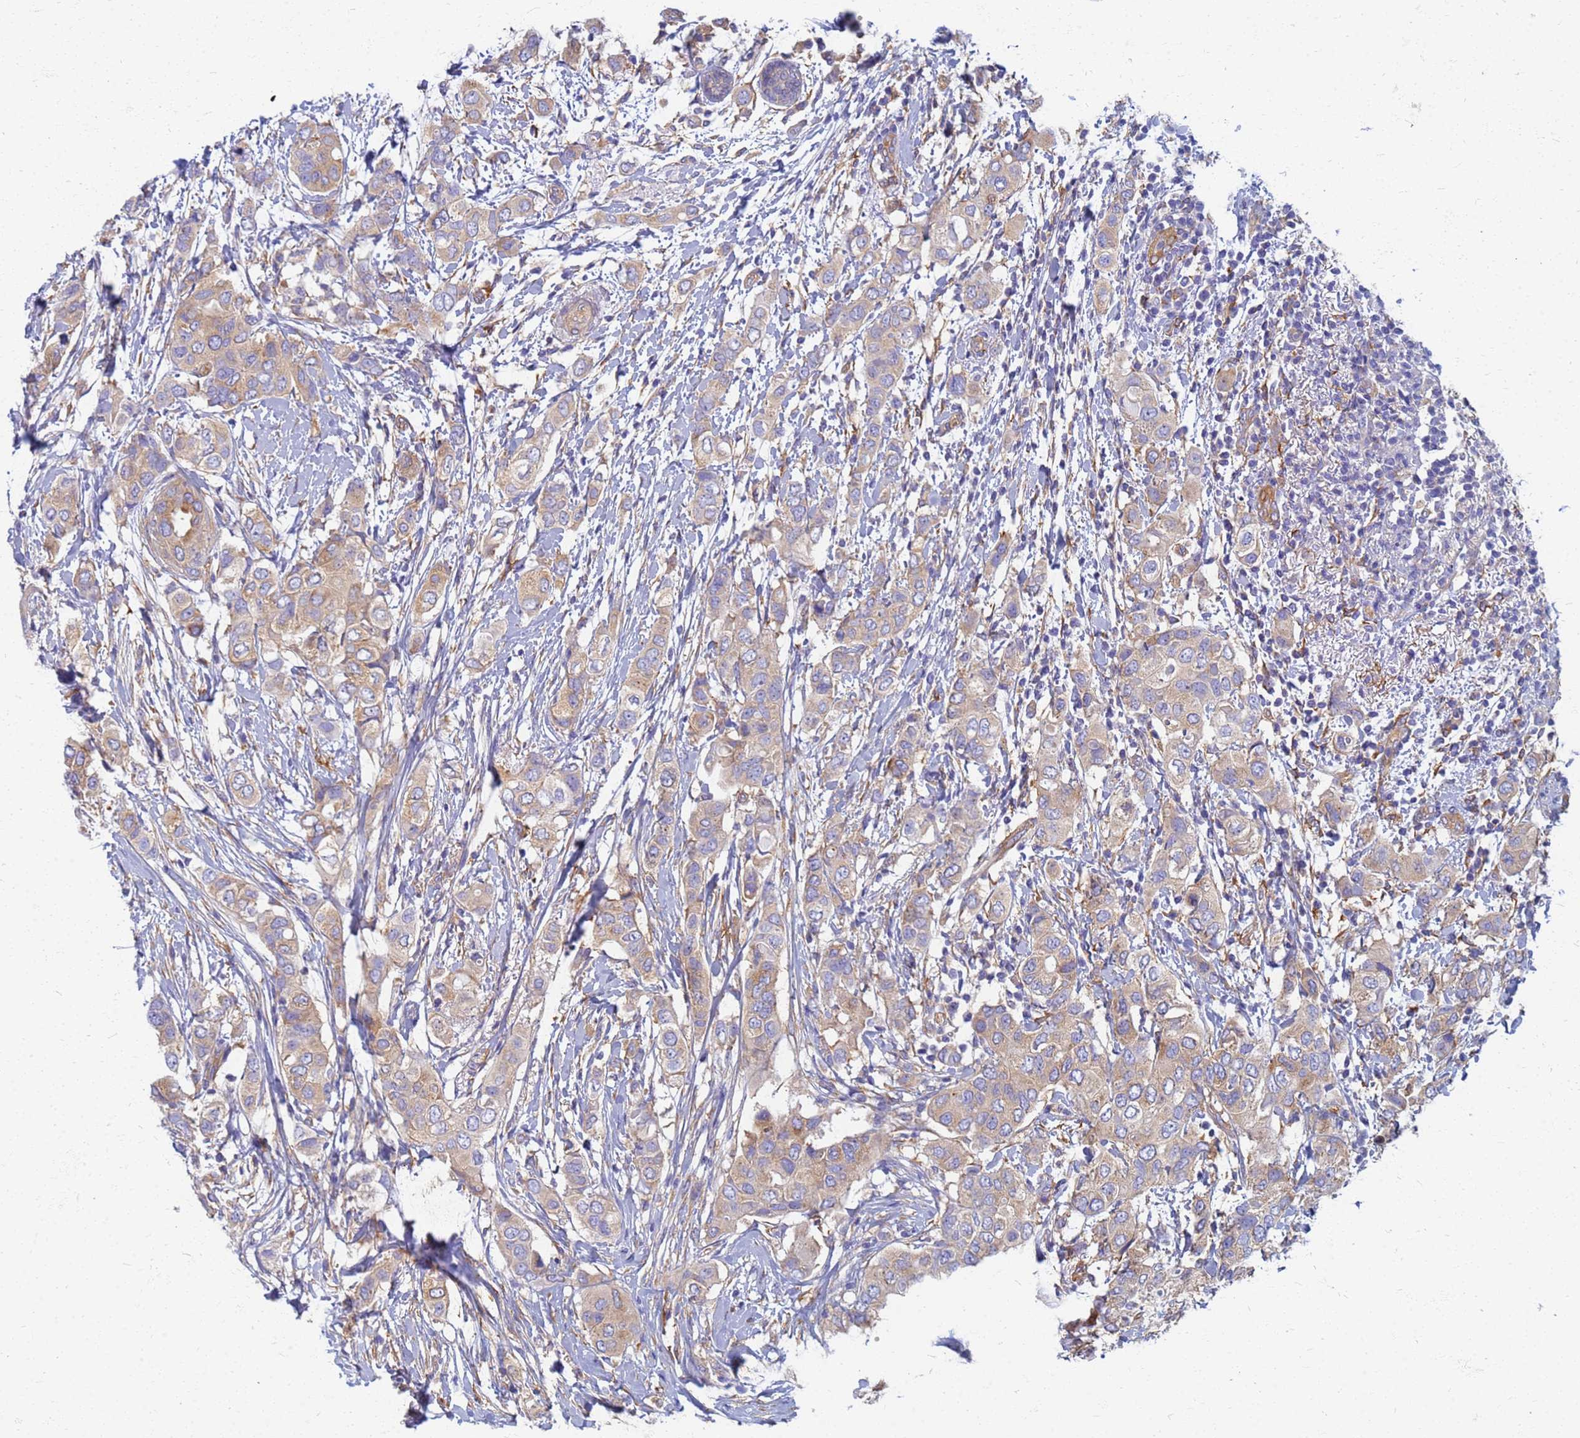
{"staining": {"intensity": "weak", "quantity": ">75%", "location": "cytoplasmic/membranous"}, "tissue": "breast cancer", "cell_type": "Tumor cells", "image_type": "cancer", "snomed": [{"axis": "morphology", "description": "Lobular carcinoma"}, {"axis": "topography", "description": "Breast"}], "caption": "Weak cytoplasmic/membranous positivity for a protein is present in approximately >75% of tumor cells of breast cancer using immunohistochemistry.", "gene": "EEA1", "patient": {"sex": "female", "age": 51}}